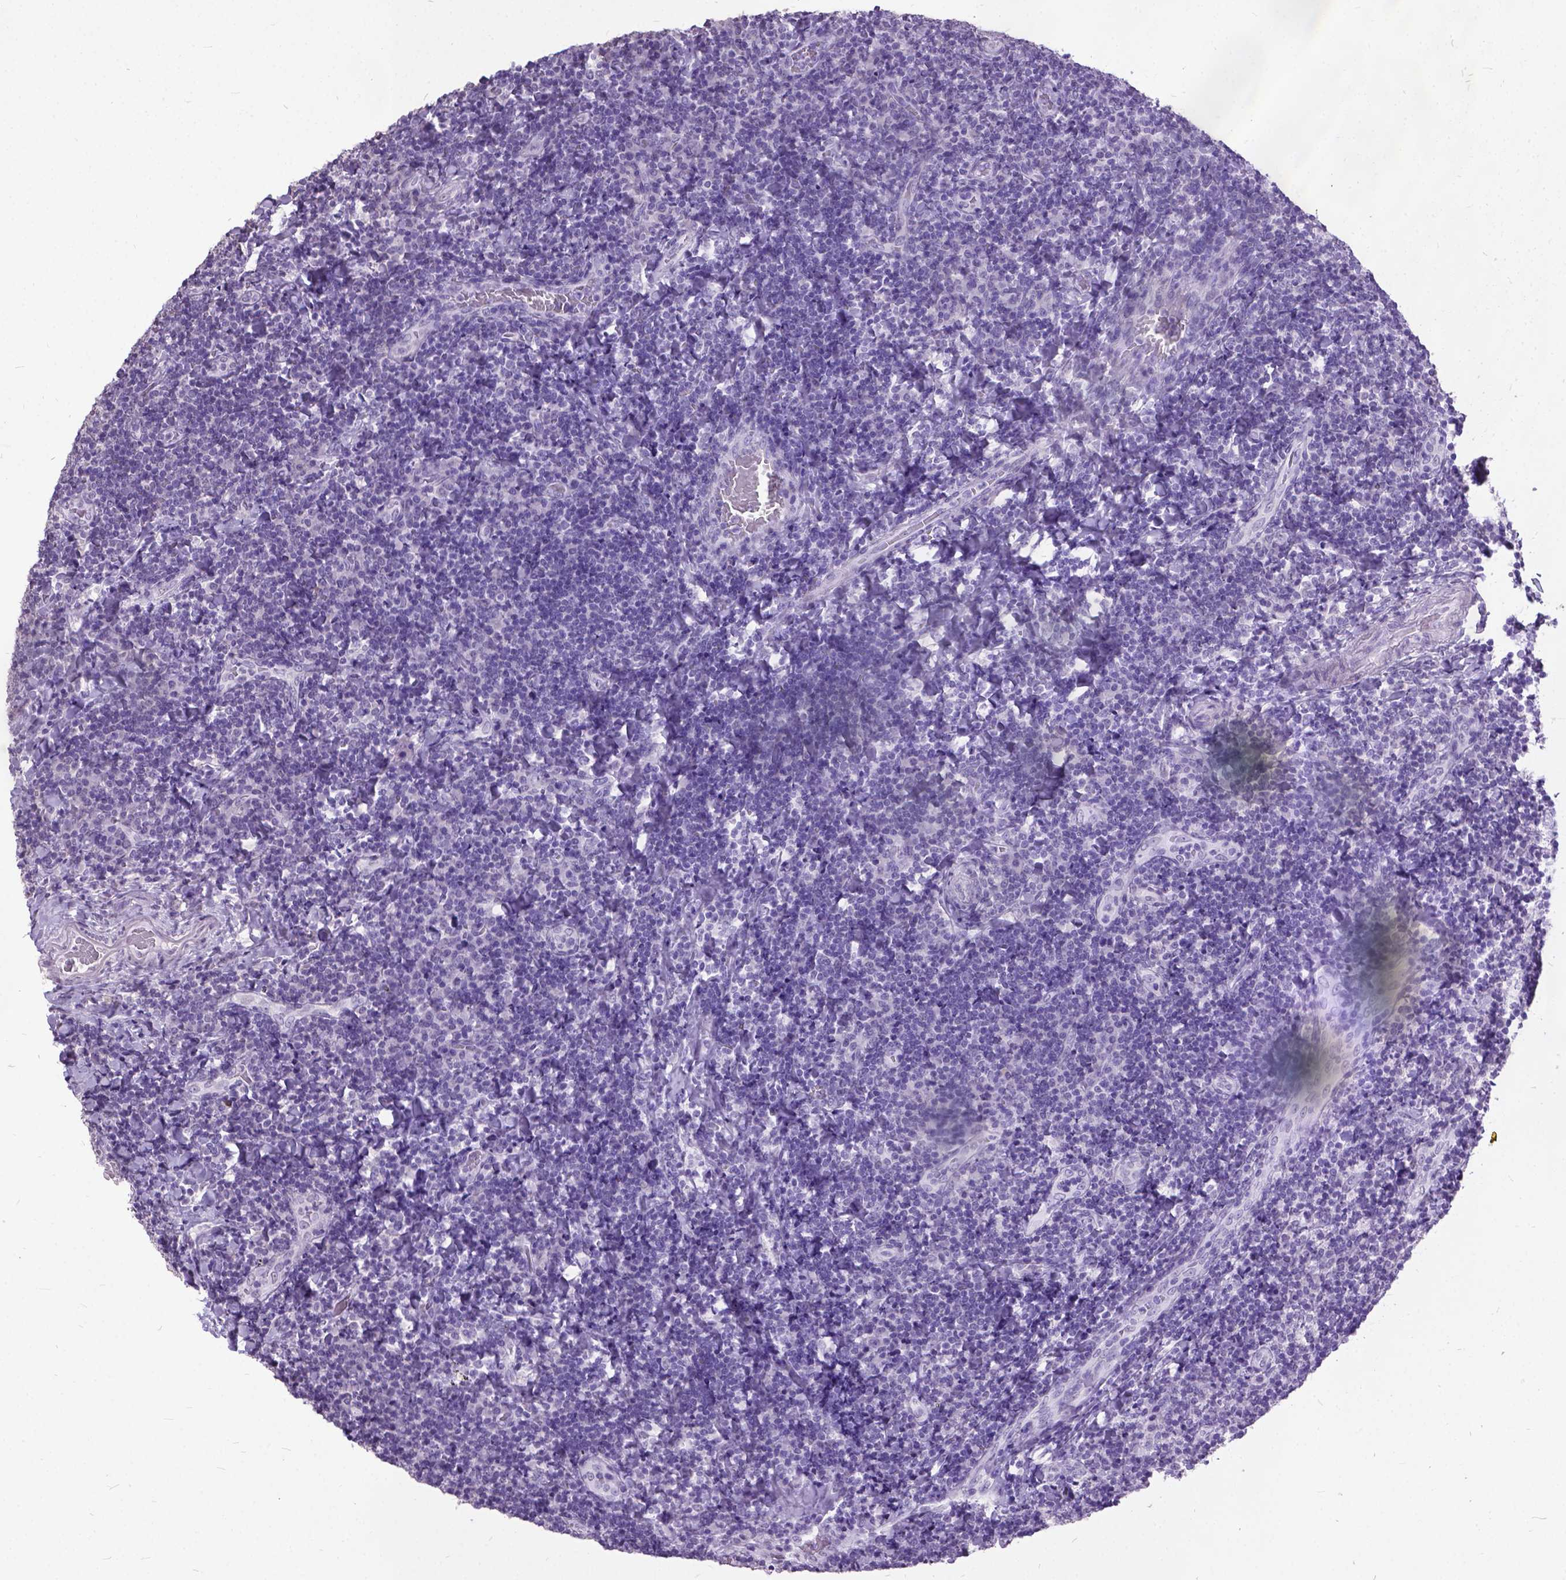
{"staining": {"intensity": "negative", "quantity": "none", "location": "none"}, "tissue": "tonsil", "cell_type": "Germinal center cells", "image_type": "normal", "snomed": [{"axis": "morphology", "description": "Normal tissue, NOS"}, {"axis": "topography", "description": "Tonsil"}], "caption": "The immunohistochemistry image has no significant positivity in germinal center cells of tonsil. (DAB (3,3'-diaminobenzidine) immunohistochemistry with hematoxylin counter stain).", "gene": "MARCHF10", "patient": {"sex": "male", "age": 17}}